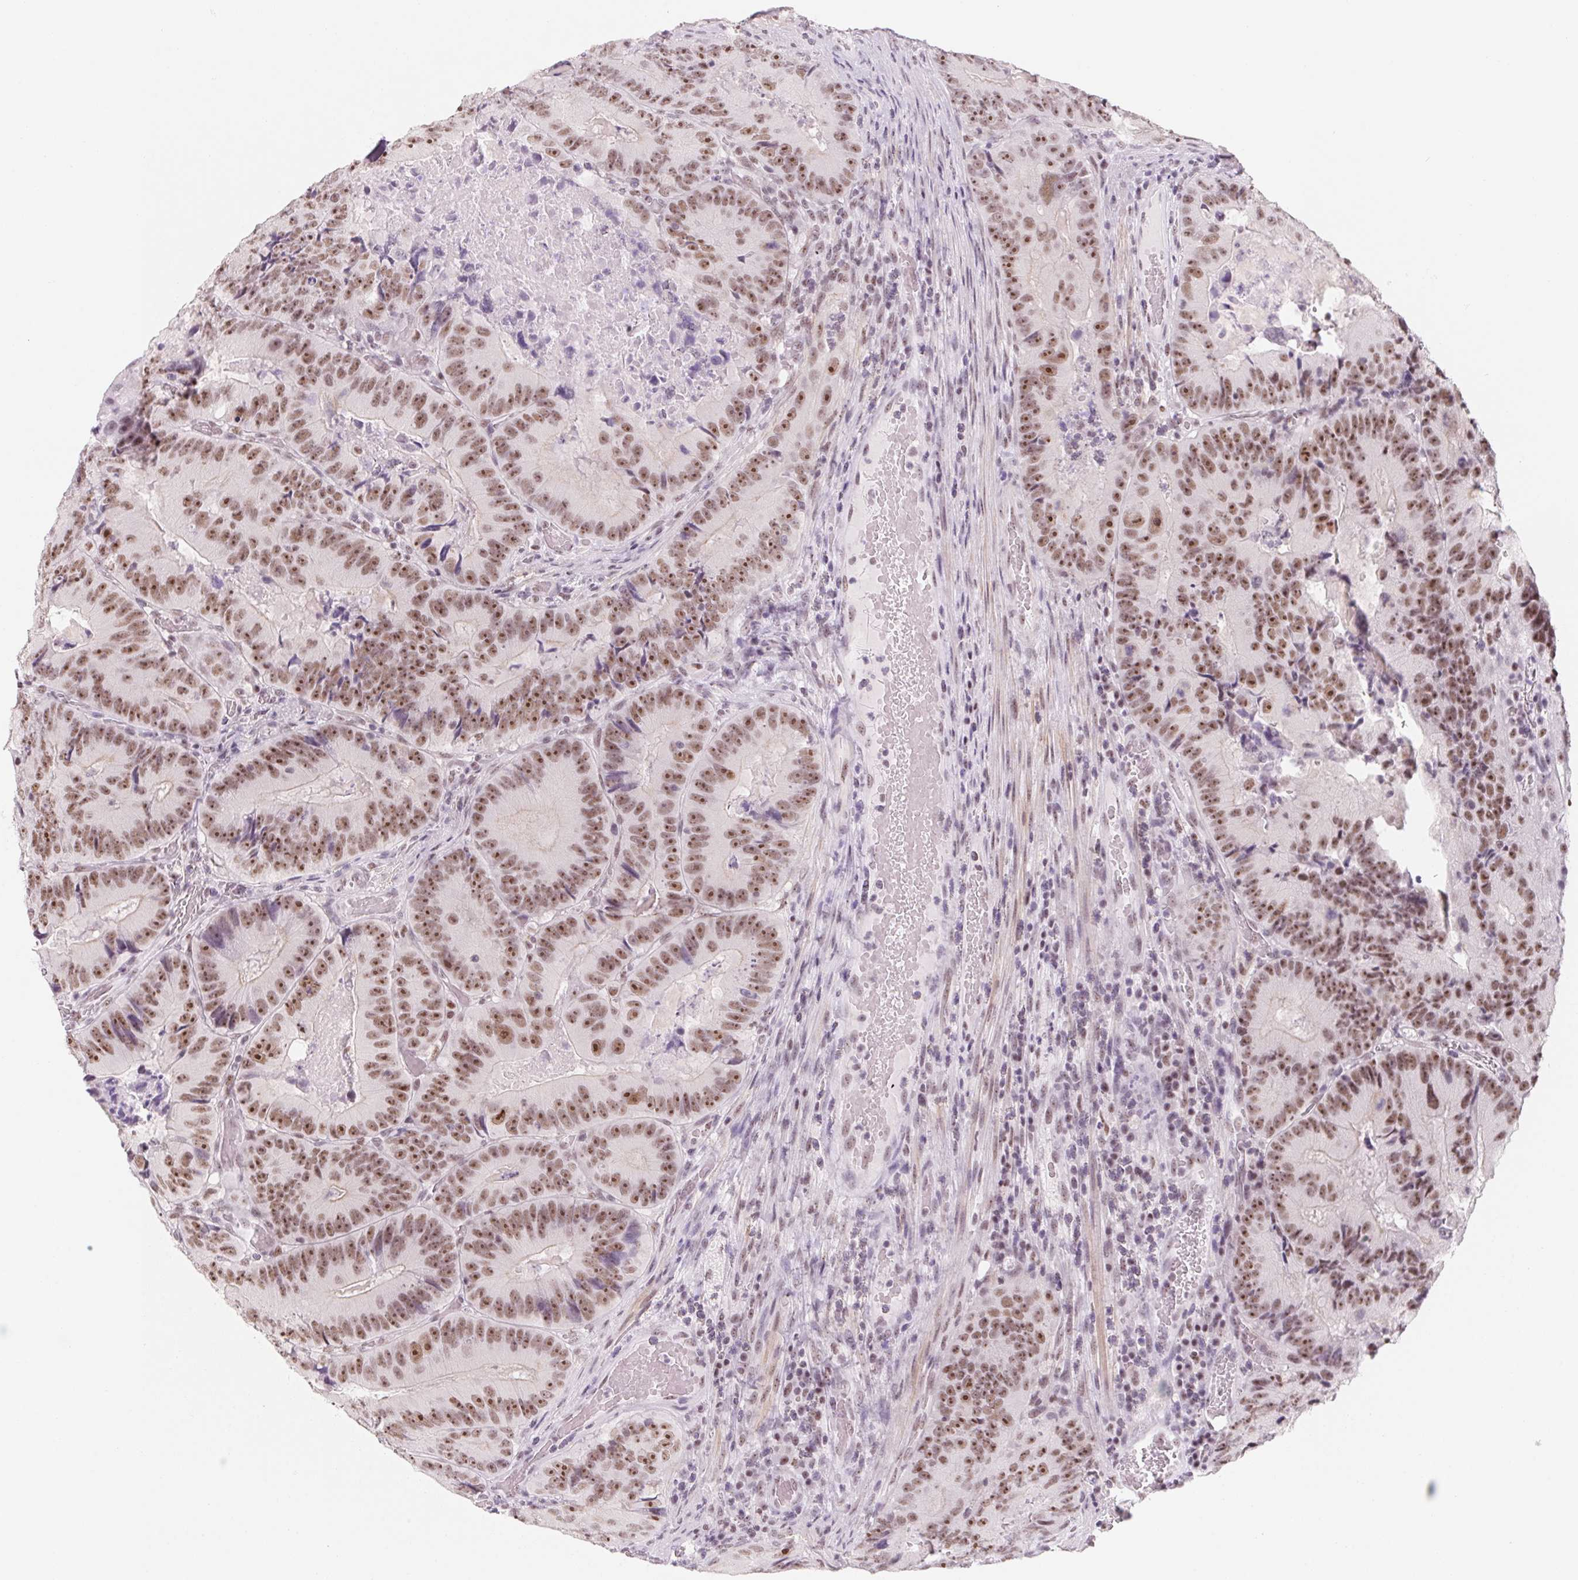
{"staining": {"intensity": "moderate", "quantity": ">75%", "location": "nuclear"}, "tissue": "colorectal cancer", "cell_type": "Tumor cells", "image_type": "cancer", "snomed": [{"axis": "morphology", "description": "Adenocarcinoma, NOS"}, {"axis": "topography", "description": "Colon"}], "caption": "High-magnification brightfield microscopy of adenocarcinoma (colorectal) stained with DAB (3,3'-diaminobenzidine) (brown) and counterstained with hematoxylin (blue). tumor cells exhibit moderate nuclear positivity is seen in about>75% of cells. (Brightfield microscopy of DAB IHC at high magnification).", "gene": "ZIC4", "patient": {"sex": "female", "age": 86}}